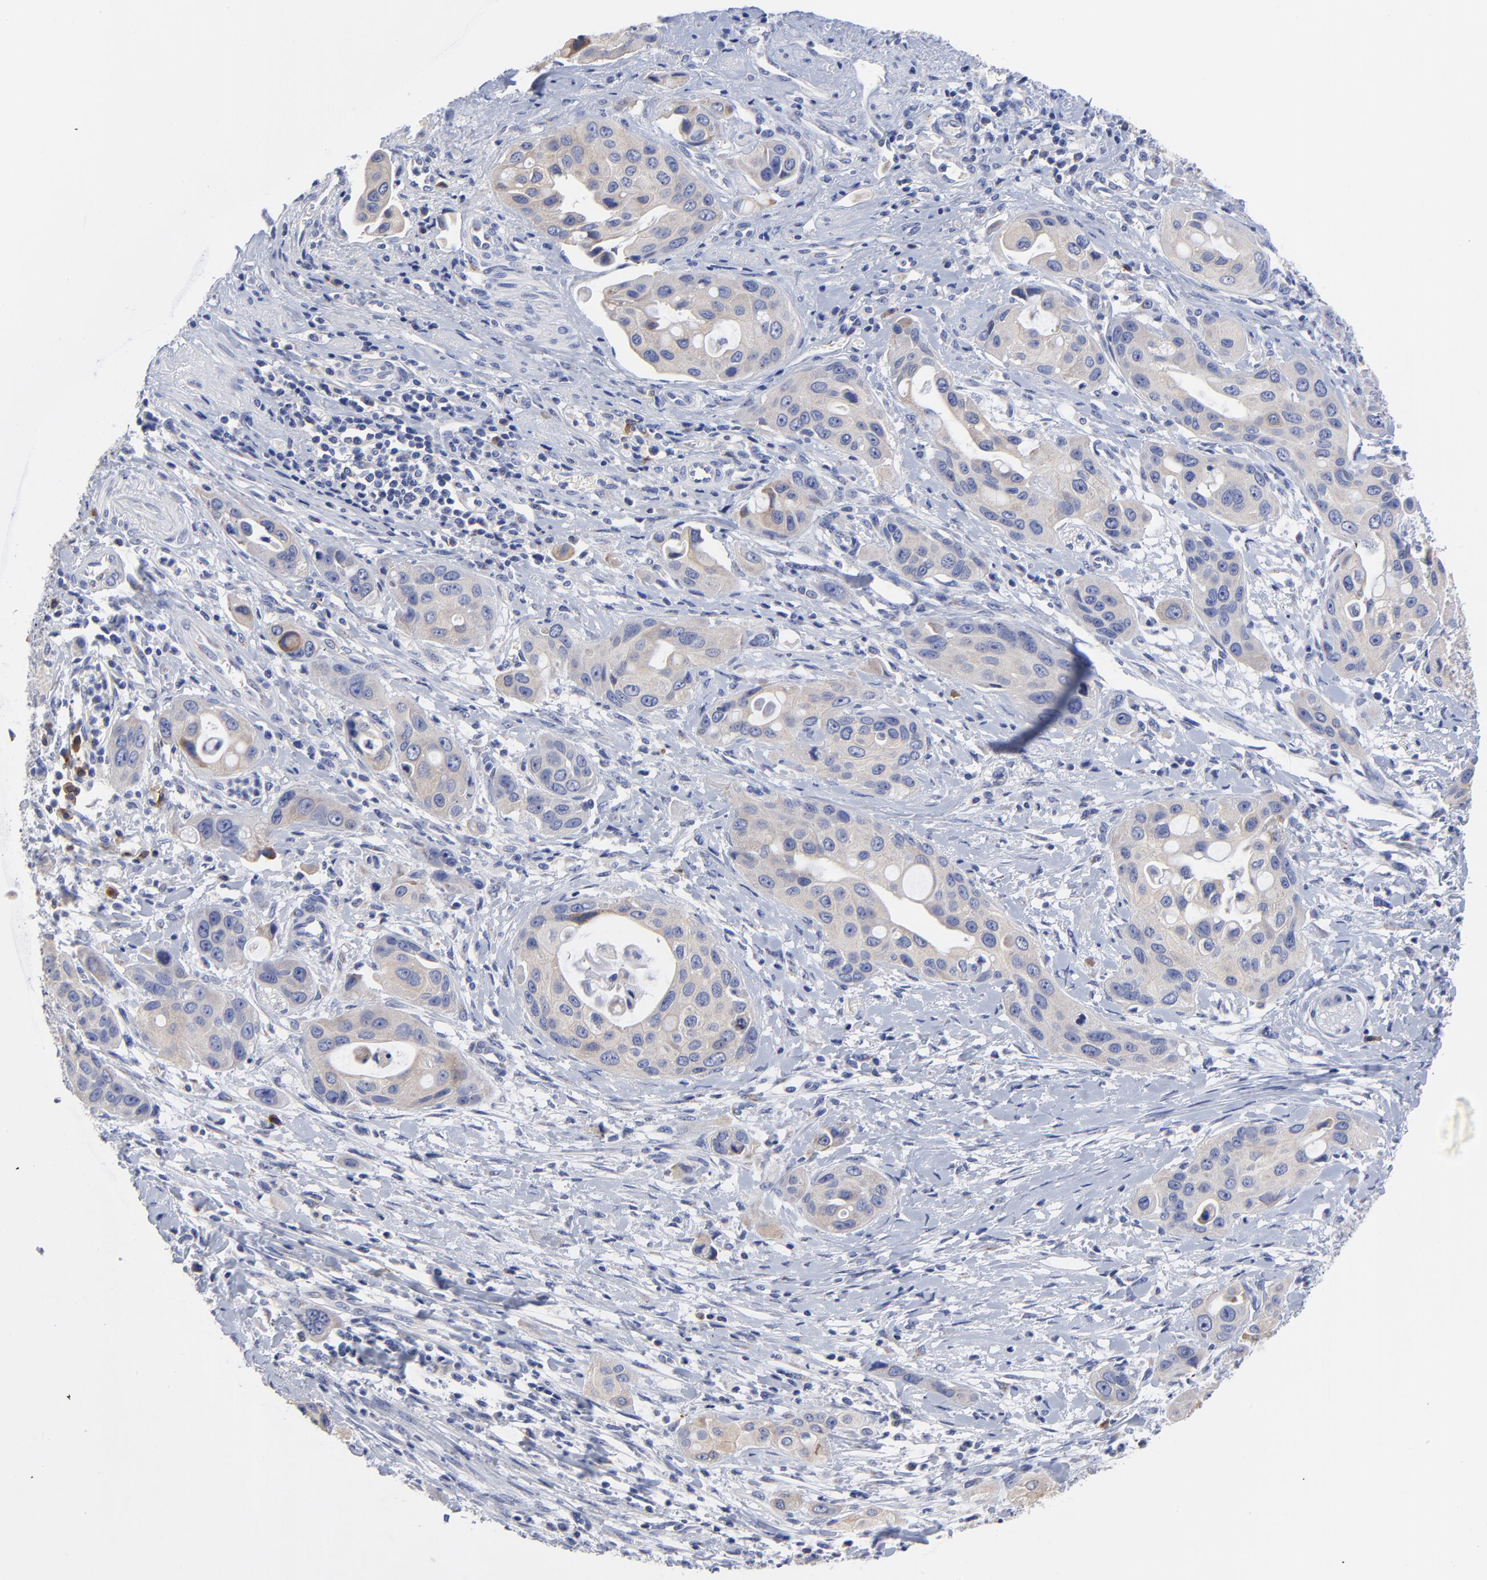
{"staining": {"intensity": "weak", "quantity": ">75%", "location": "cytoplasmic/membranous"}, "tissue": "pancreatic cancer", "cell_type": "Tumor cells", "image_type": "cancer", "snomed": [{"axis": "morphology", "description": "Adenocarcinoma, NOS"}, {"axis": "topography", "description": "Pancreas"}], "caption": "Pancreatic cancer (adenocarcinoma) stained with a protein marker demonstrates weak staining in tumor cells.", "gene": "LAX1", "patient": {"sex": "female", "age": 60}}